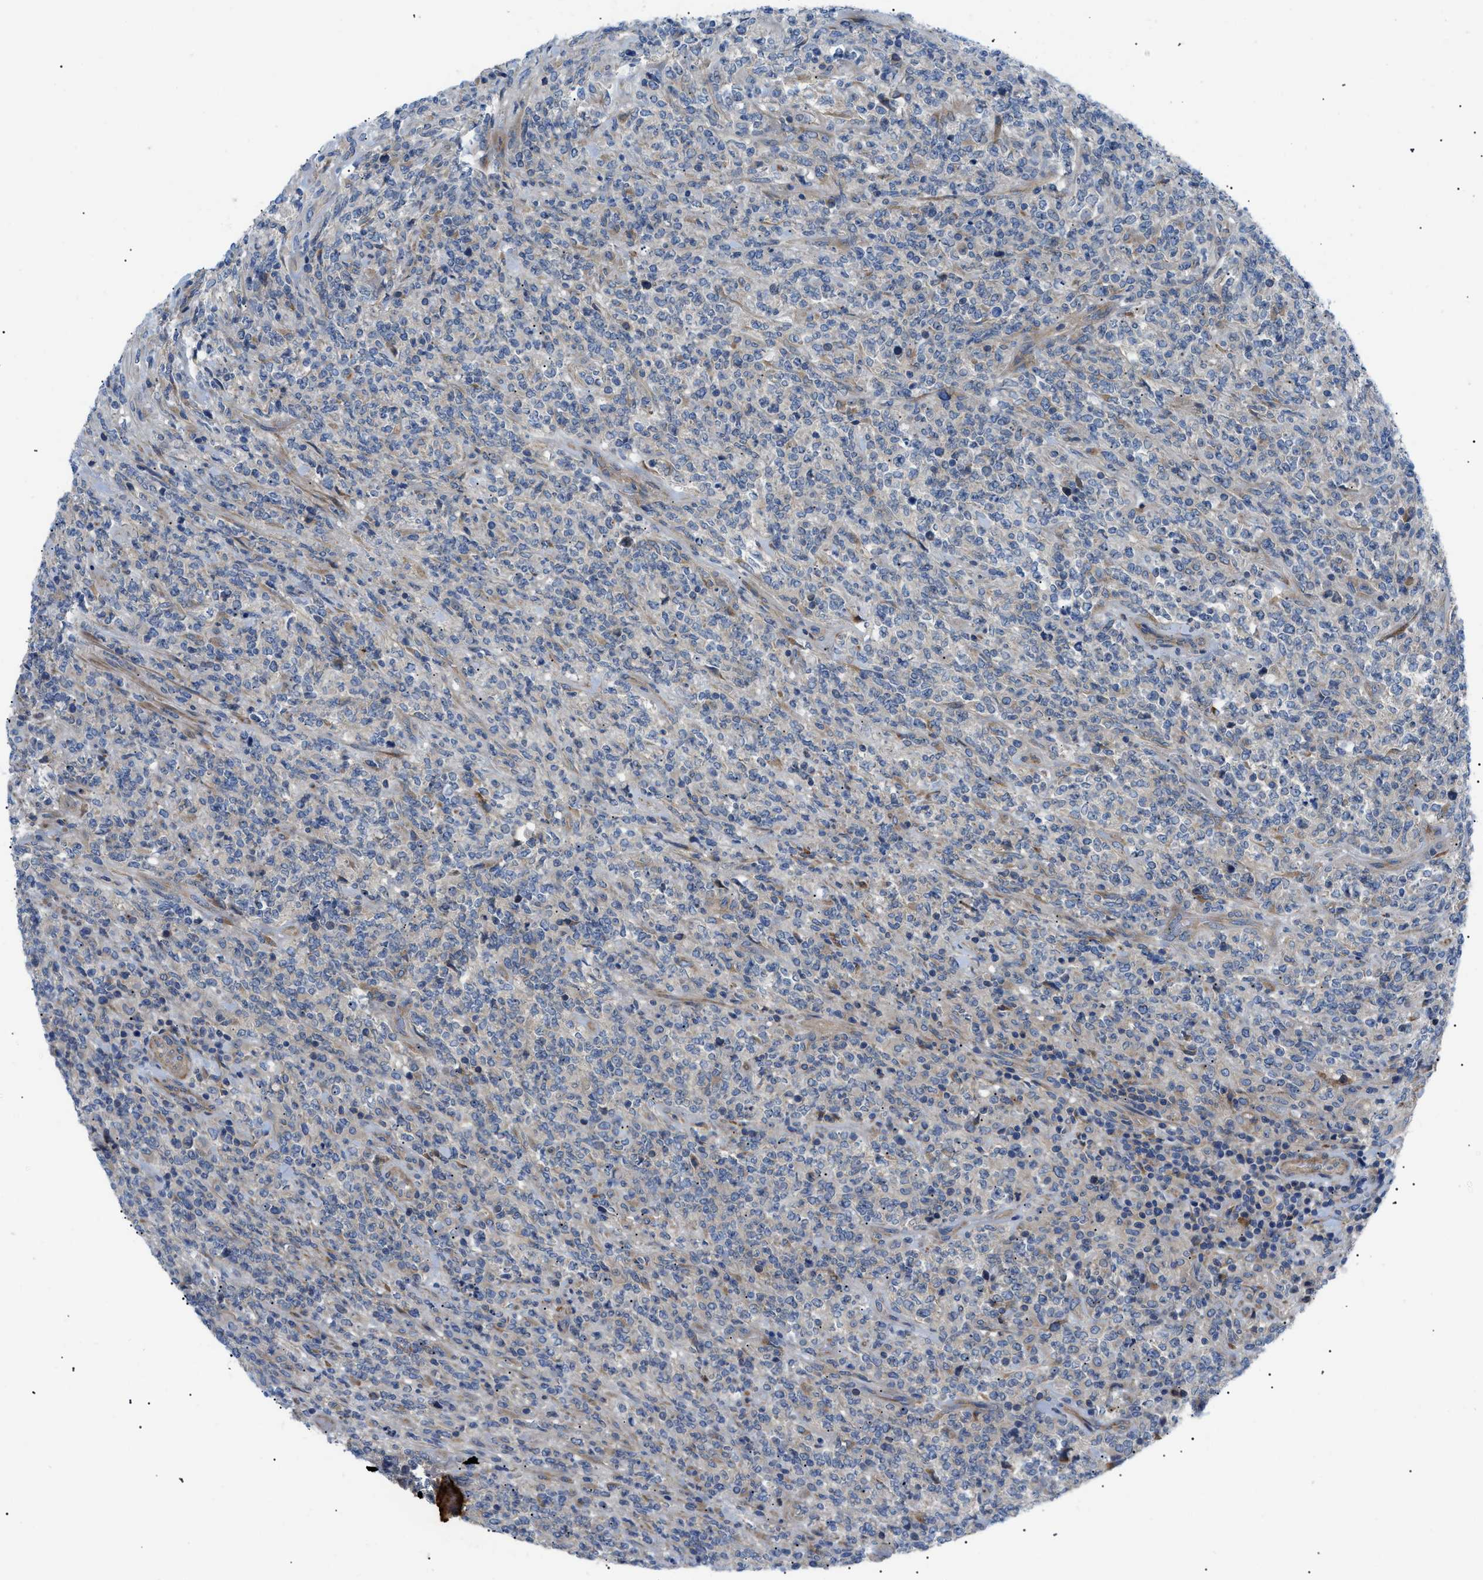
{"staining": {"intensity": "negative", "quantity": "none", "location": "none"}, "tissue": "lymphoma", "cell_type": "Tumor cells", "image_type": "cancer", "snomed": [{"axis": "morphology", "description": "Malignant lymphoma, non-Hodgkin's type, High grade"}, {"axis": "topography", "description": "Soft tissue"}], "caption": "An immunohistochemistry (IHC) image of lymphoma is shown. There is no staining in tumor cells of lymphoma.", "gene": "HSPB8", "patient": {"sex": "male", "age": 18}}